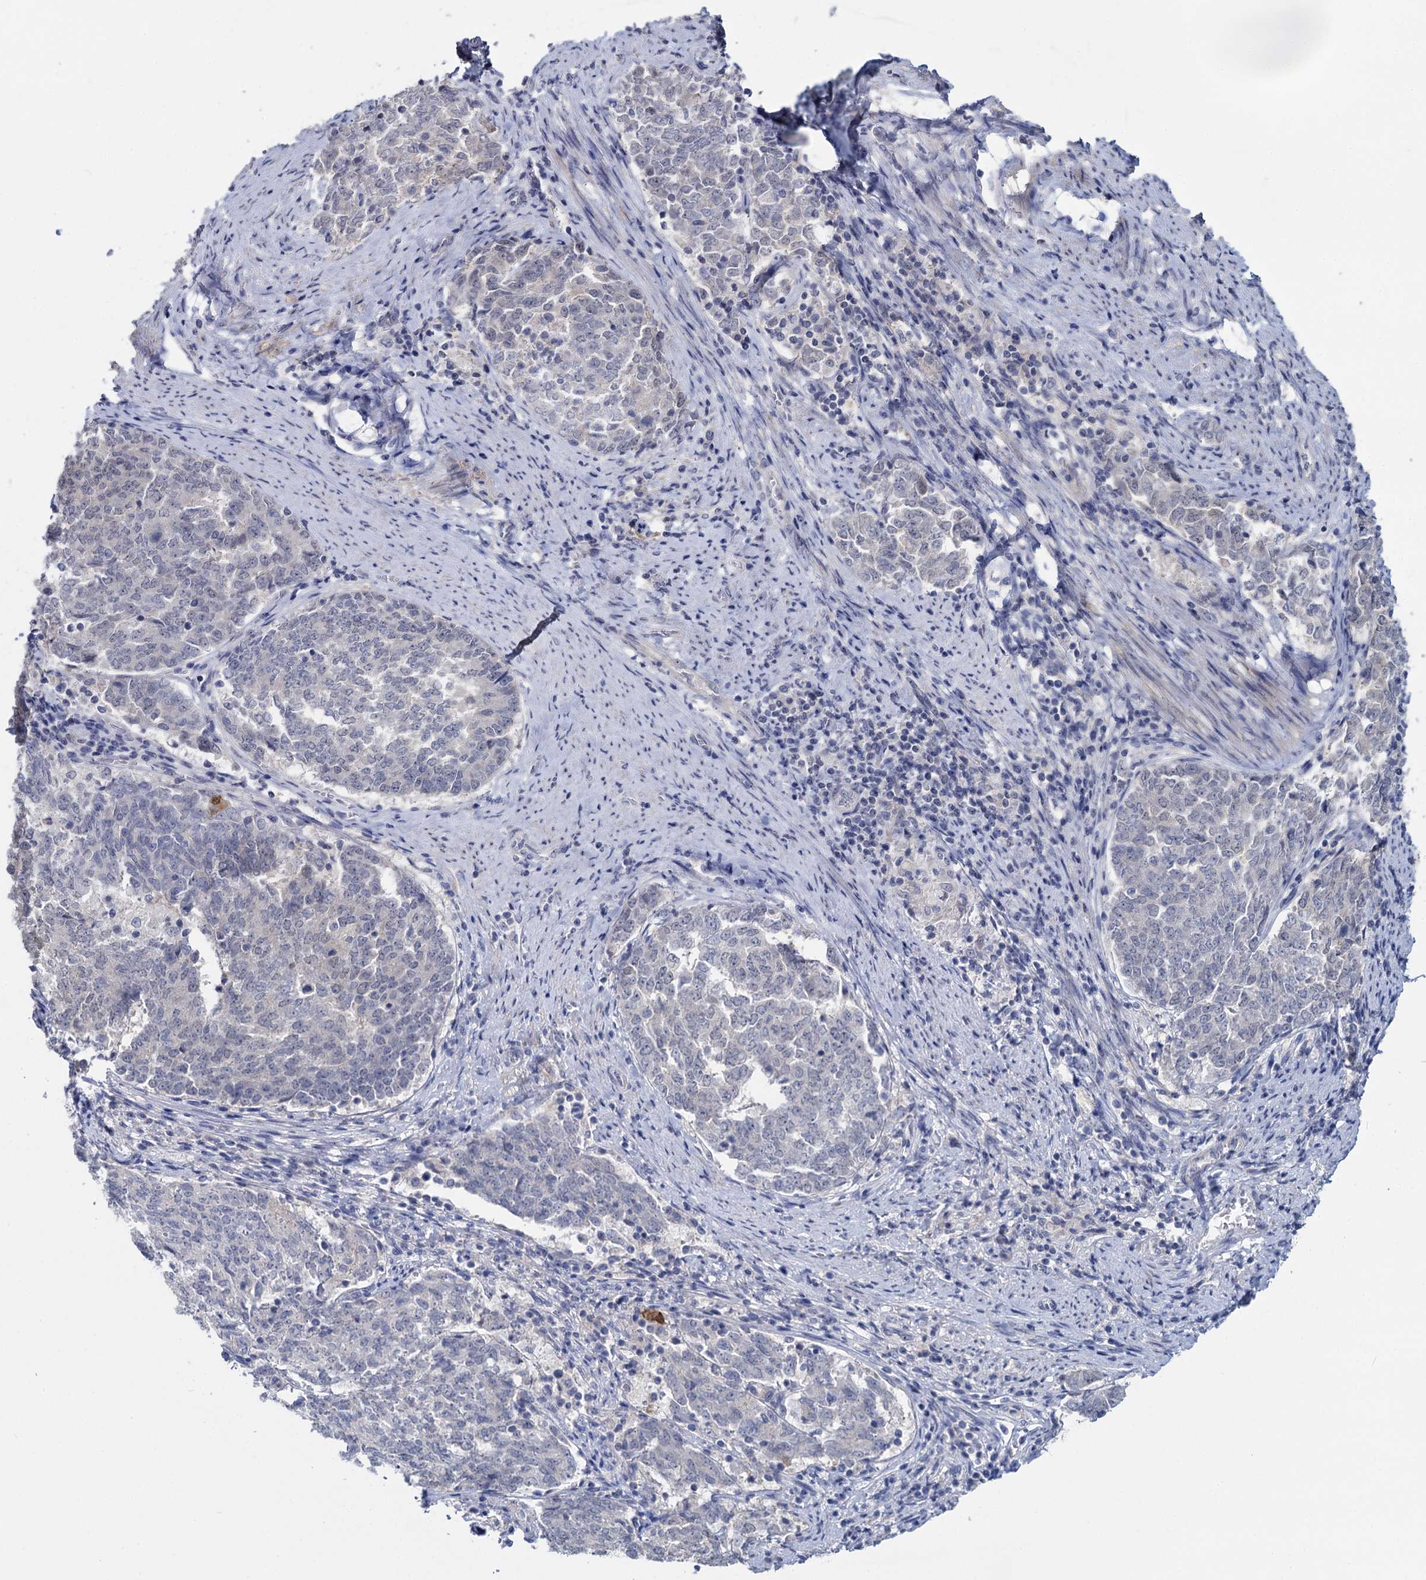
{"staining": {"intensity": "negative", "quantity": "none", "location": "none"}, "tissue": "endometrial cancer", "cell_type": "Tumor cells", "image_type": "cancer", "snomed": [{"axis": "morphology", "description": "Adenocarcinoma, NOS"}, {"axis": "topography", "description": "Endometrium"}], "caption": "Immunohistochemical staining of endometrial adenocarcinoma reveals no significant expression in tumor cells.", "gene": "SFN", "patient": {"sex": "female", "age": 80}}